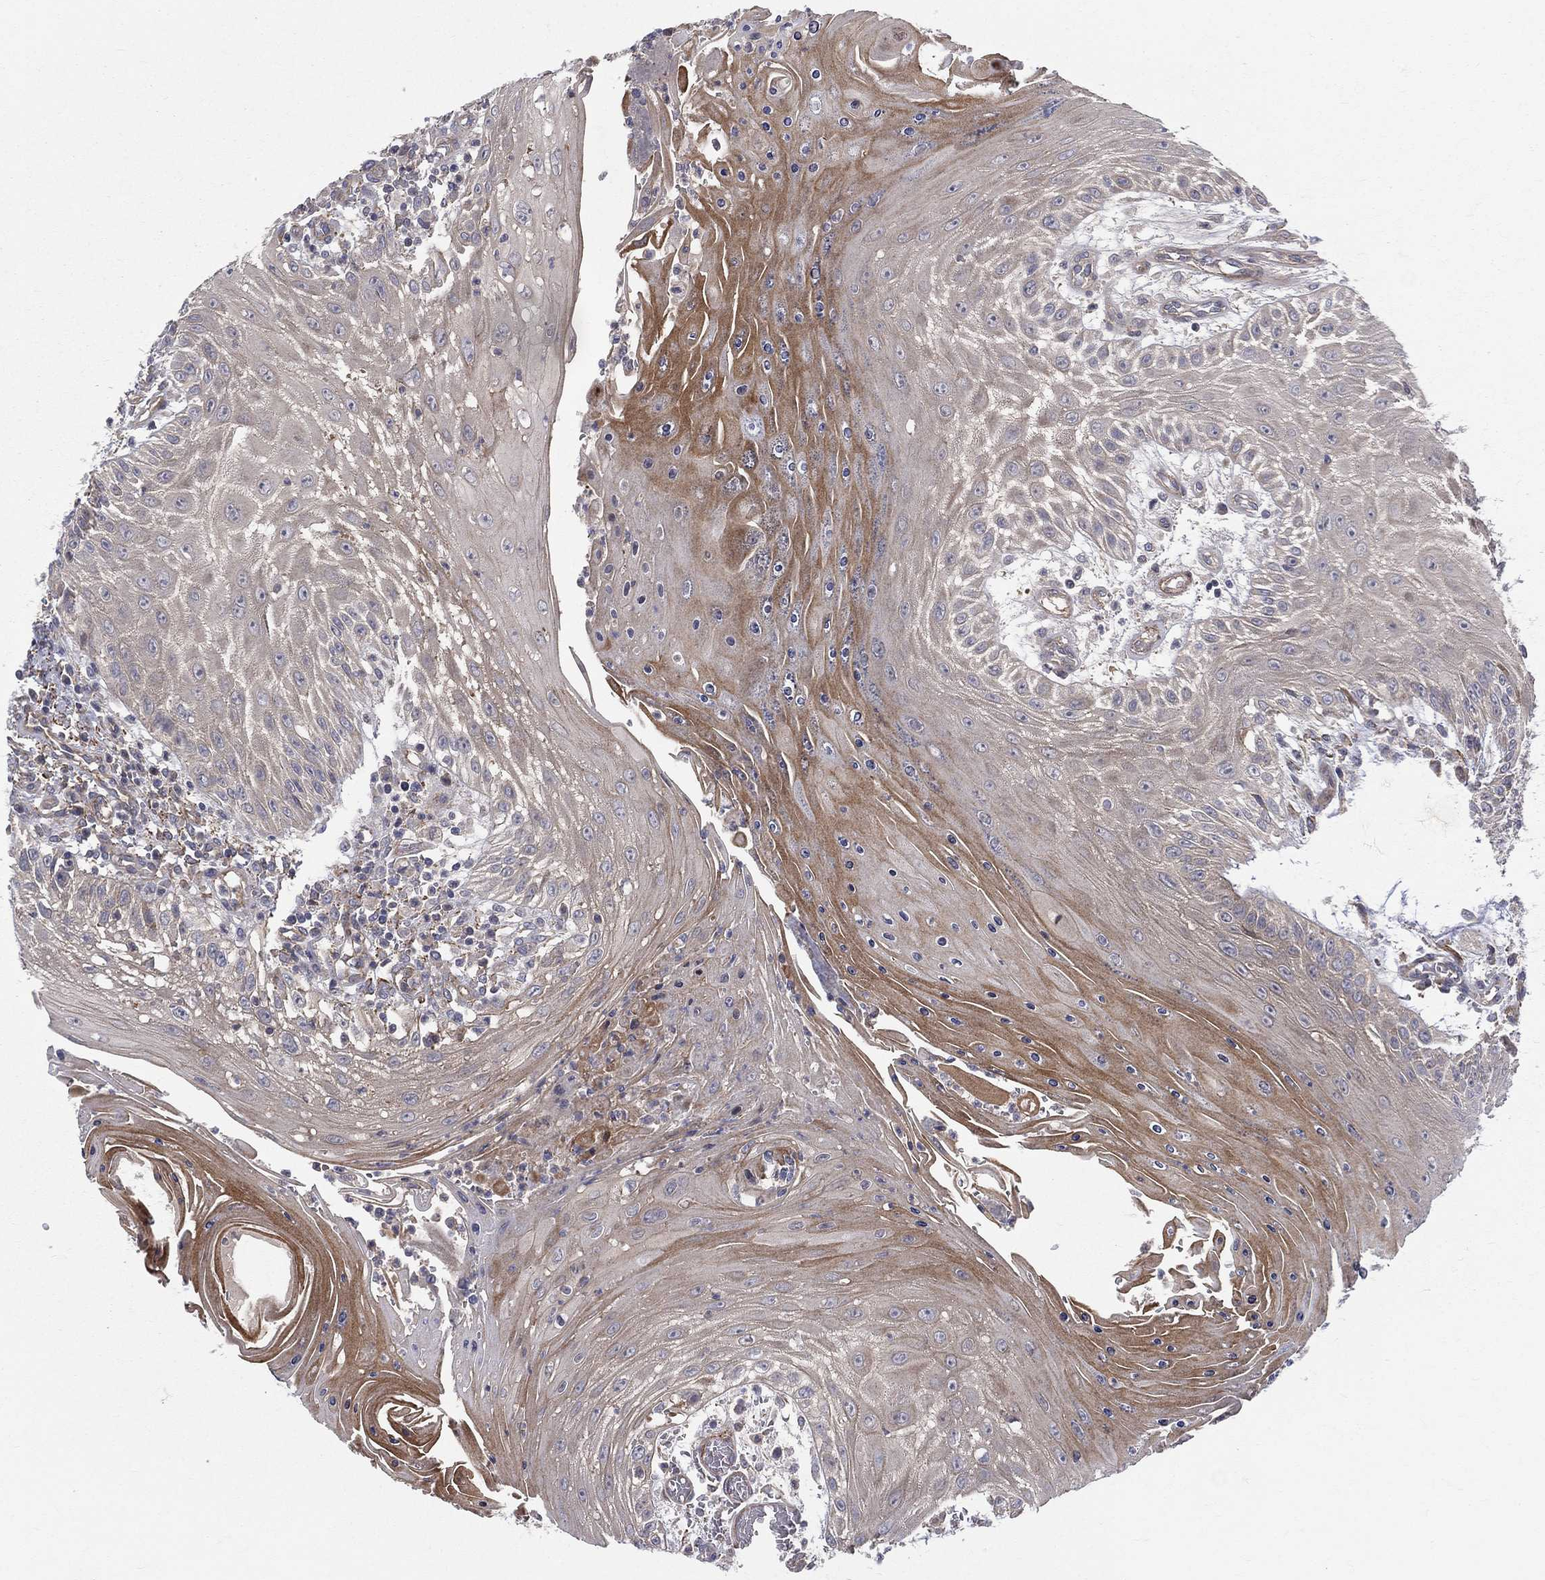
{"staining": {"intensity": "moderate", "quantity": "<25%", "location": "cytoplasmic/membranous"}, "tissue": "head and neck cancer", "cell_type": "Tumor cells", "image_type": "cancer", "snomed": [{"axis": "morphology", "description": "Squamous cell carcinoma, NOS"}, {"axis": "topography", "description": "Oral tissue"}, {"axis": "topography", "description": "Head-Neck"}], "caption": "Immunohistochemical staining of head and neck cancer exhibits low levels of moderate cytoplasmic/membranous expression in approximately <25% of tumor cells.", "gene": "POMZP3", "patient": {"sex": "male", "age": 58}}